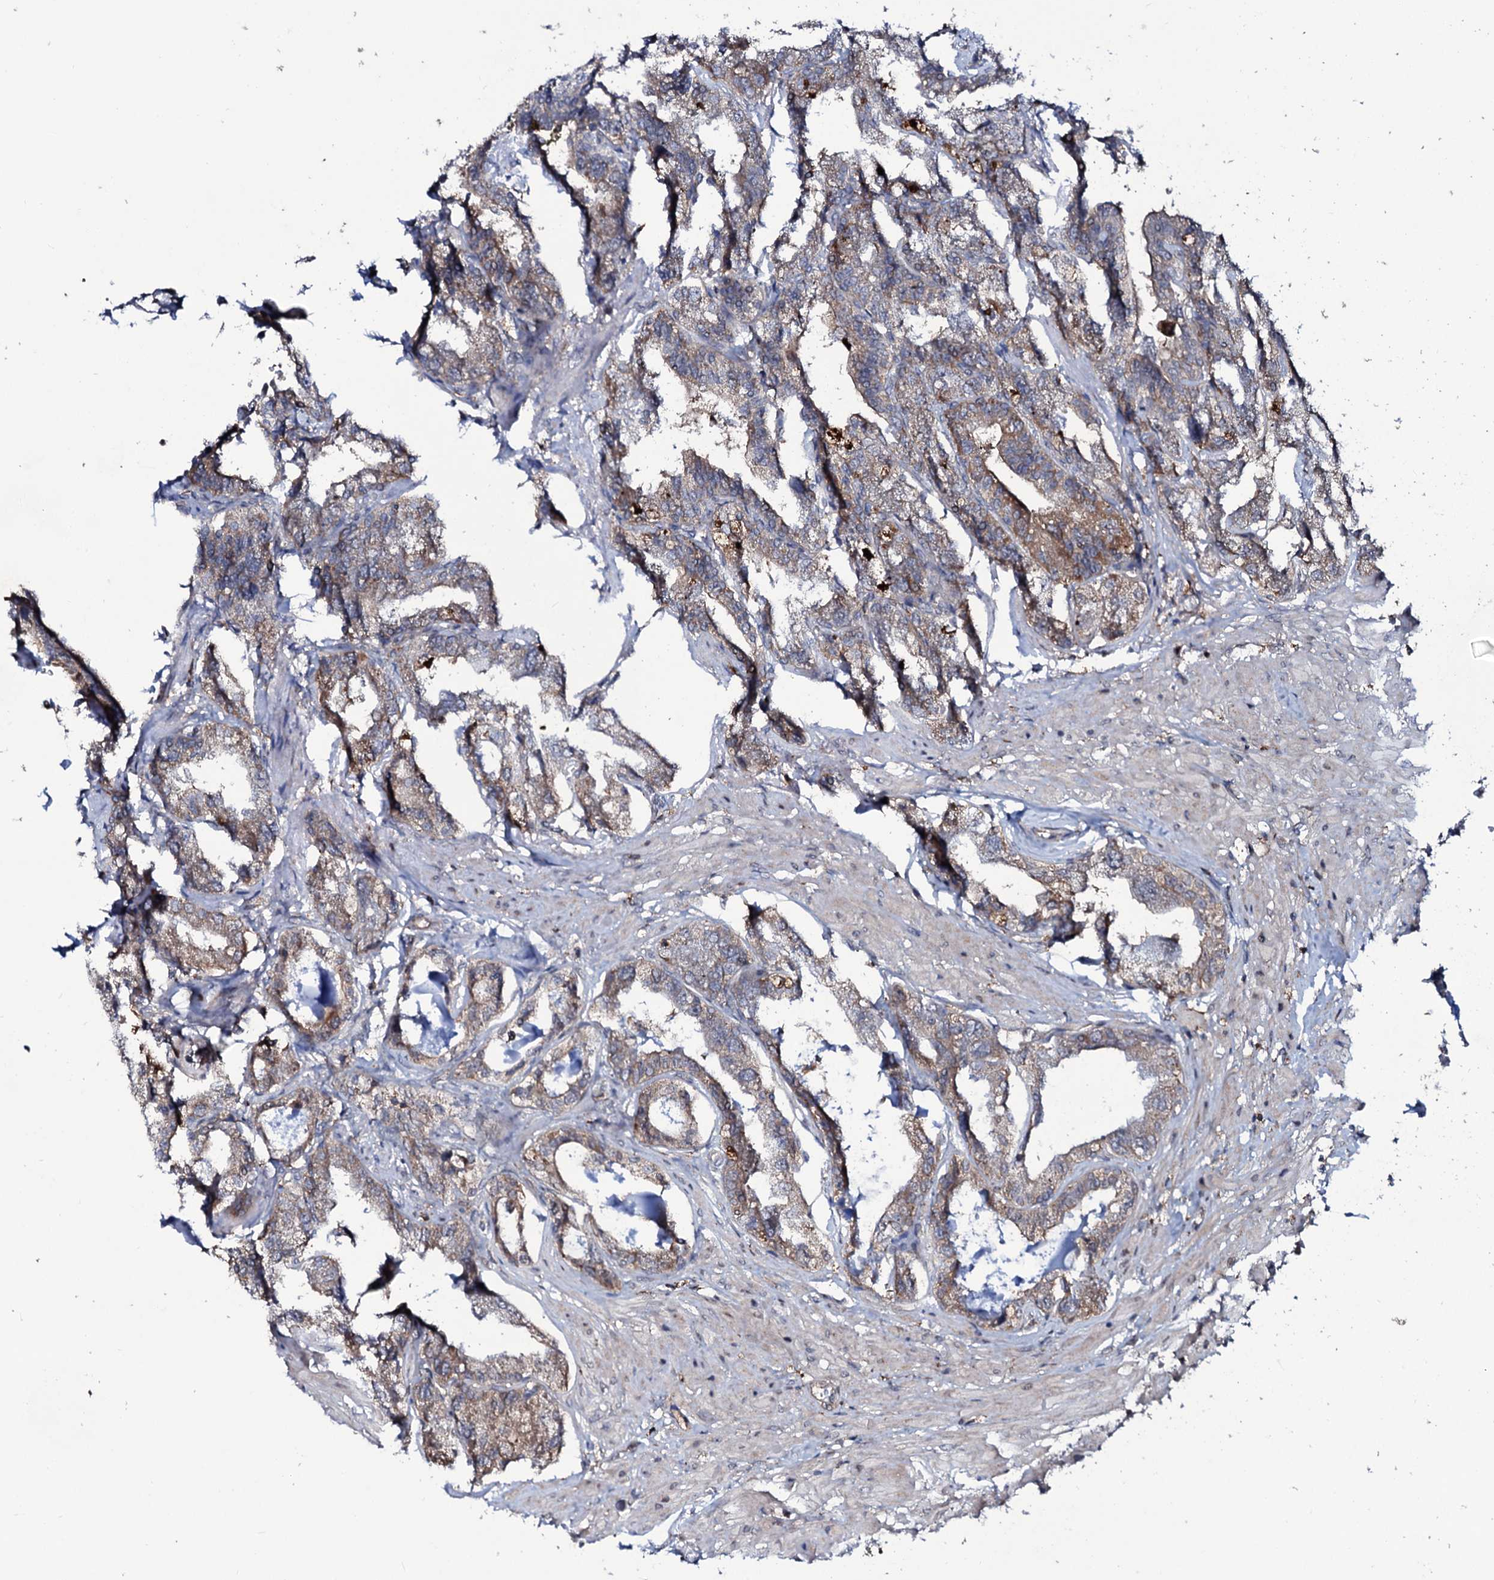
{"staining": {"intensity": "weak", "quantity": "25%-75%", "location": "cytoplasmic/membranous"}, "tissue": "seminal vesicle", "cell_type": "Glandular cells", "image_type": "normal", "snomed": [{"axis": "morphology", "description": "Normal tissue, NOS"}, {"axis": "topography", "description": "Seminal veicle"}], "caption": "DAB immunohistochemical staining of benign seminal vesicle shows weak cytoplasmic/membranous protein positivity in about 25%-75% of glandular cells.", "gene": "COG6", "patient": {"sex": "male", "age": 63}}